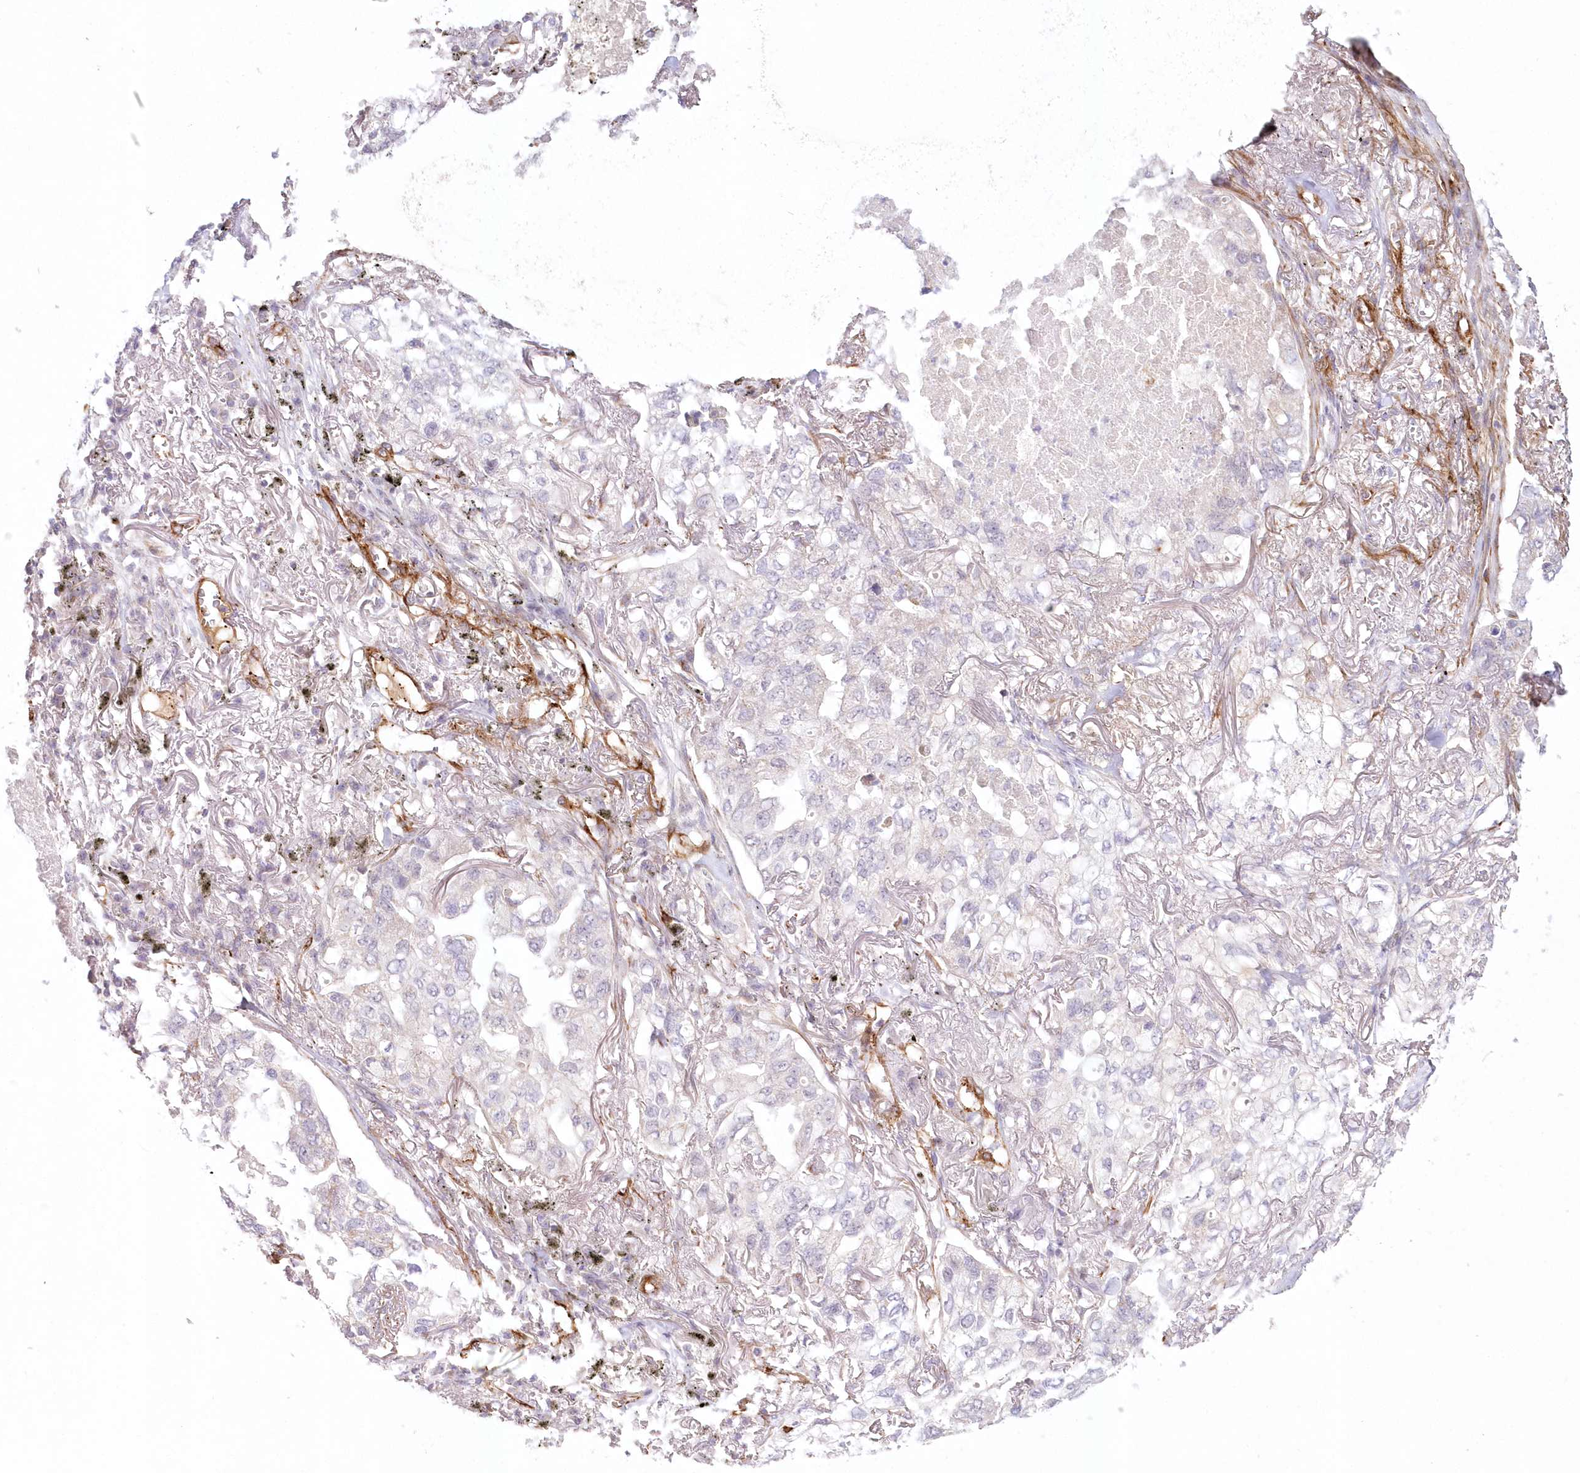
{"staining": {"intensity": "negative", "quantity": "none", "location": "none"}, "tissue": "lung cancer", "cell_type": "Tumor cells", "image_type": "cancer", "snomed": [{"axis": "morphology", "description": "Adenocarcinoma, NOS"}, {"axis": "topography", "description": "Lung"}], "caption": "Immunohistochemical staining of lung cancer (adenocarcinoma) reveals no significant staining in tumor cells. The staining was performed using DAB (3,3'-diaminobenzidine) to visualize the protein expression in brown, while the nuclei were stained in blue with hematoxylin (Magnification: 20x).", "gene": "AFAP1L2", "patient": {"sex": "male", "age": 65}}